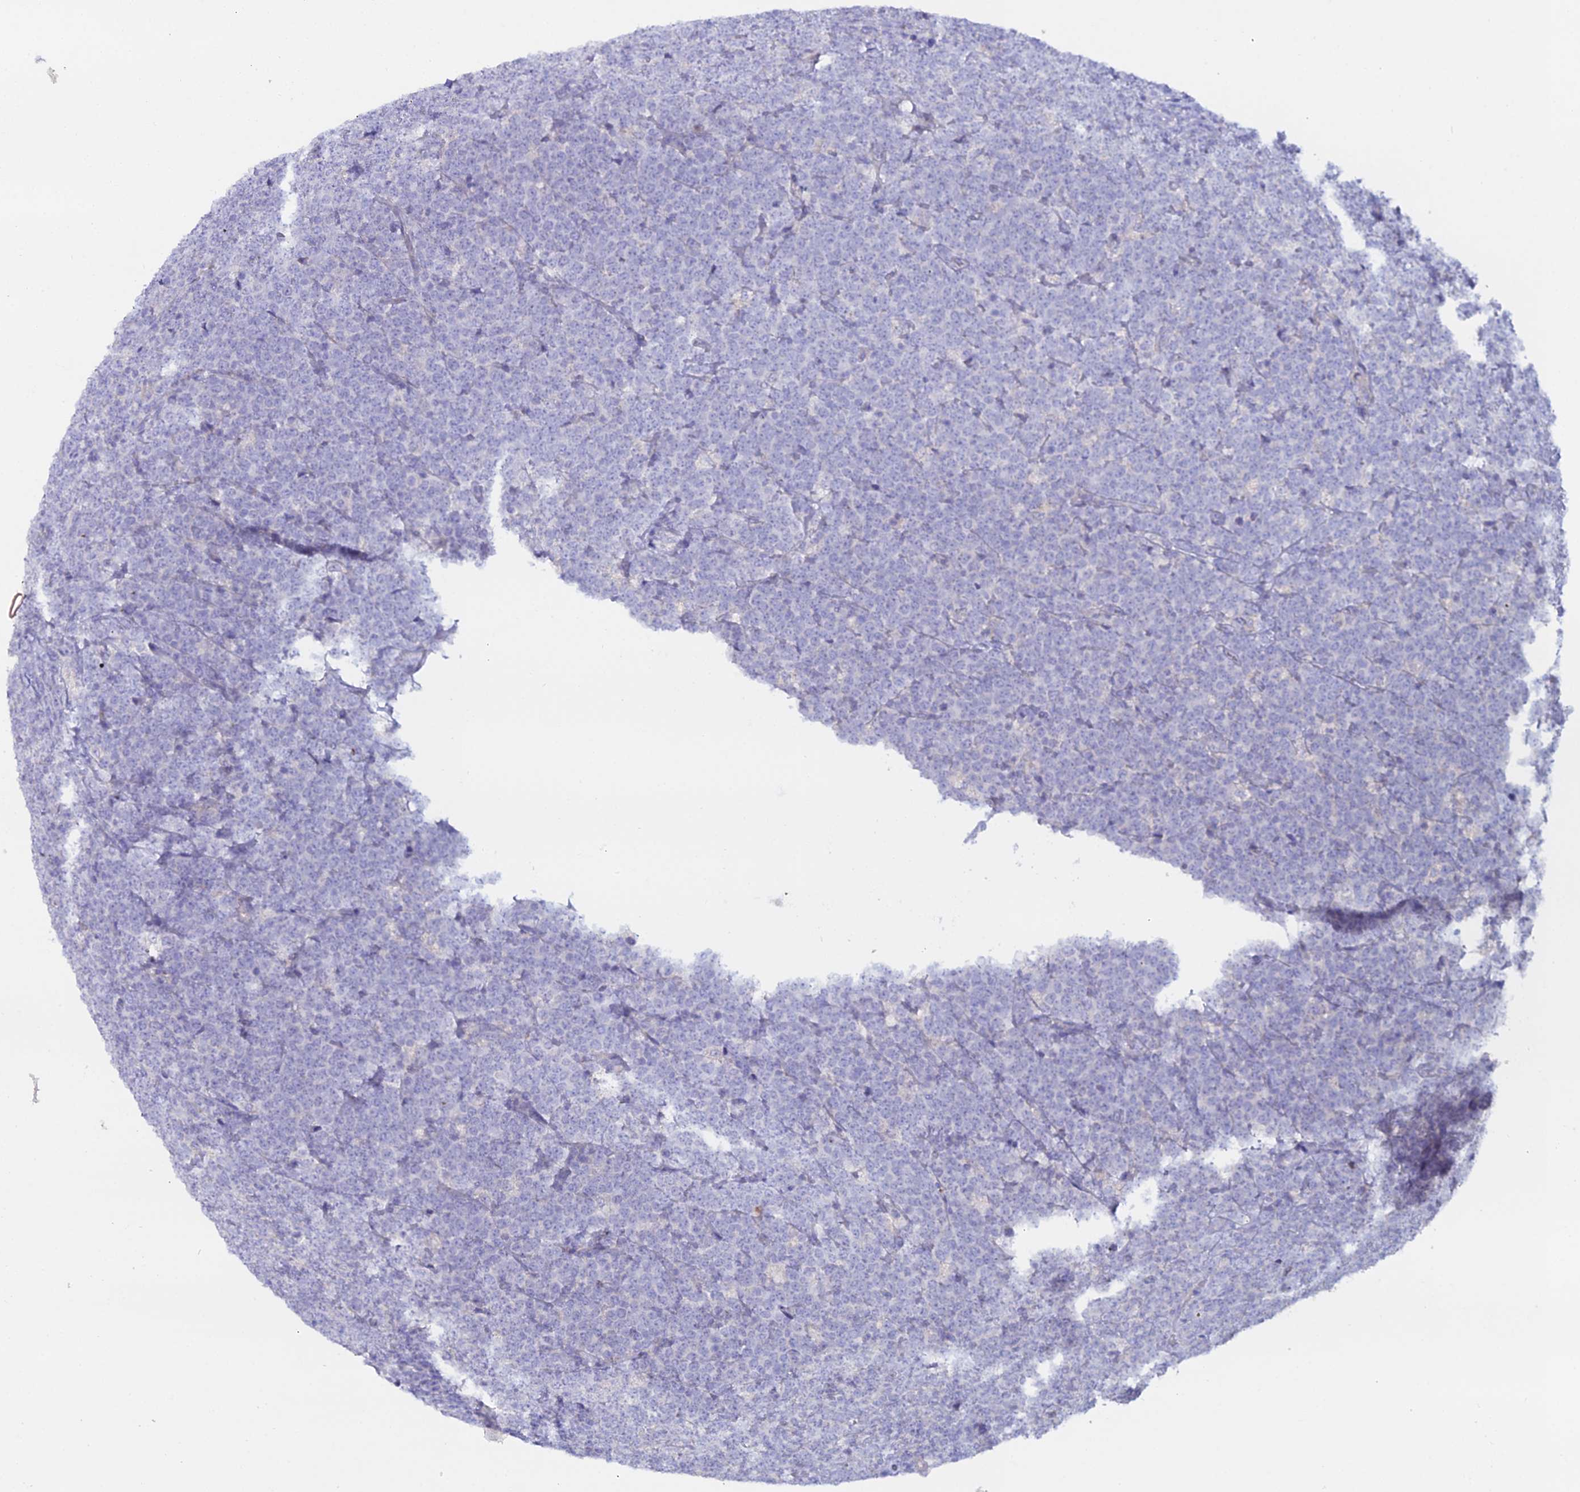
{"staining": {"intensity": "negative", "quantity": "none", "location": "none"}, "tissue": "lymphoma", "cell_type": "Tumor cells", "image_type": "cancer", "snomed": [{"axis": "morphology", "description": "Malignant lymphoma, non-Hodgkin's type, High grade"}, {"axis": "topography", "description": "Small intestine"}], "caption": "Protein analysis of lymphoma displays no significant expression in tumor cells.", "gene": "DHX34", "patient": {"sex": "male", "age": 8}}